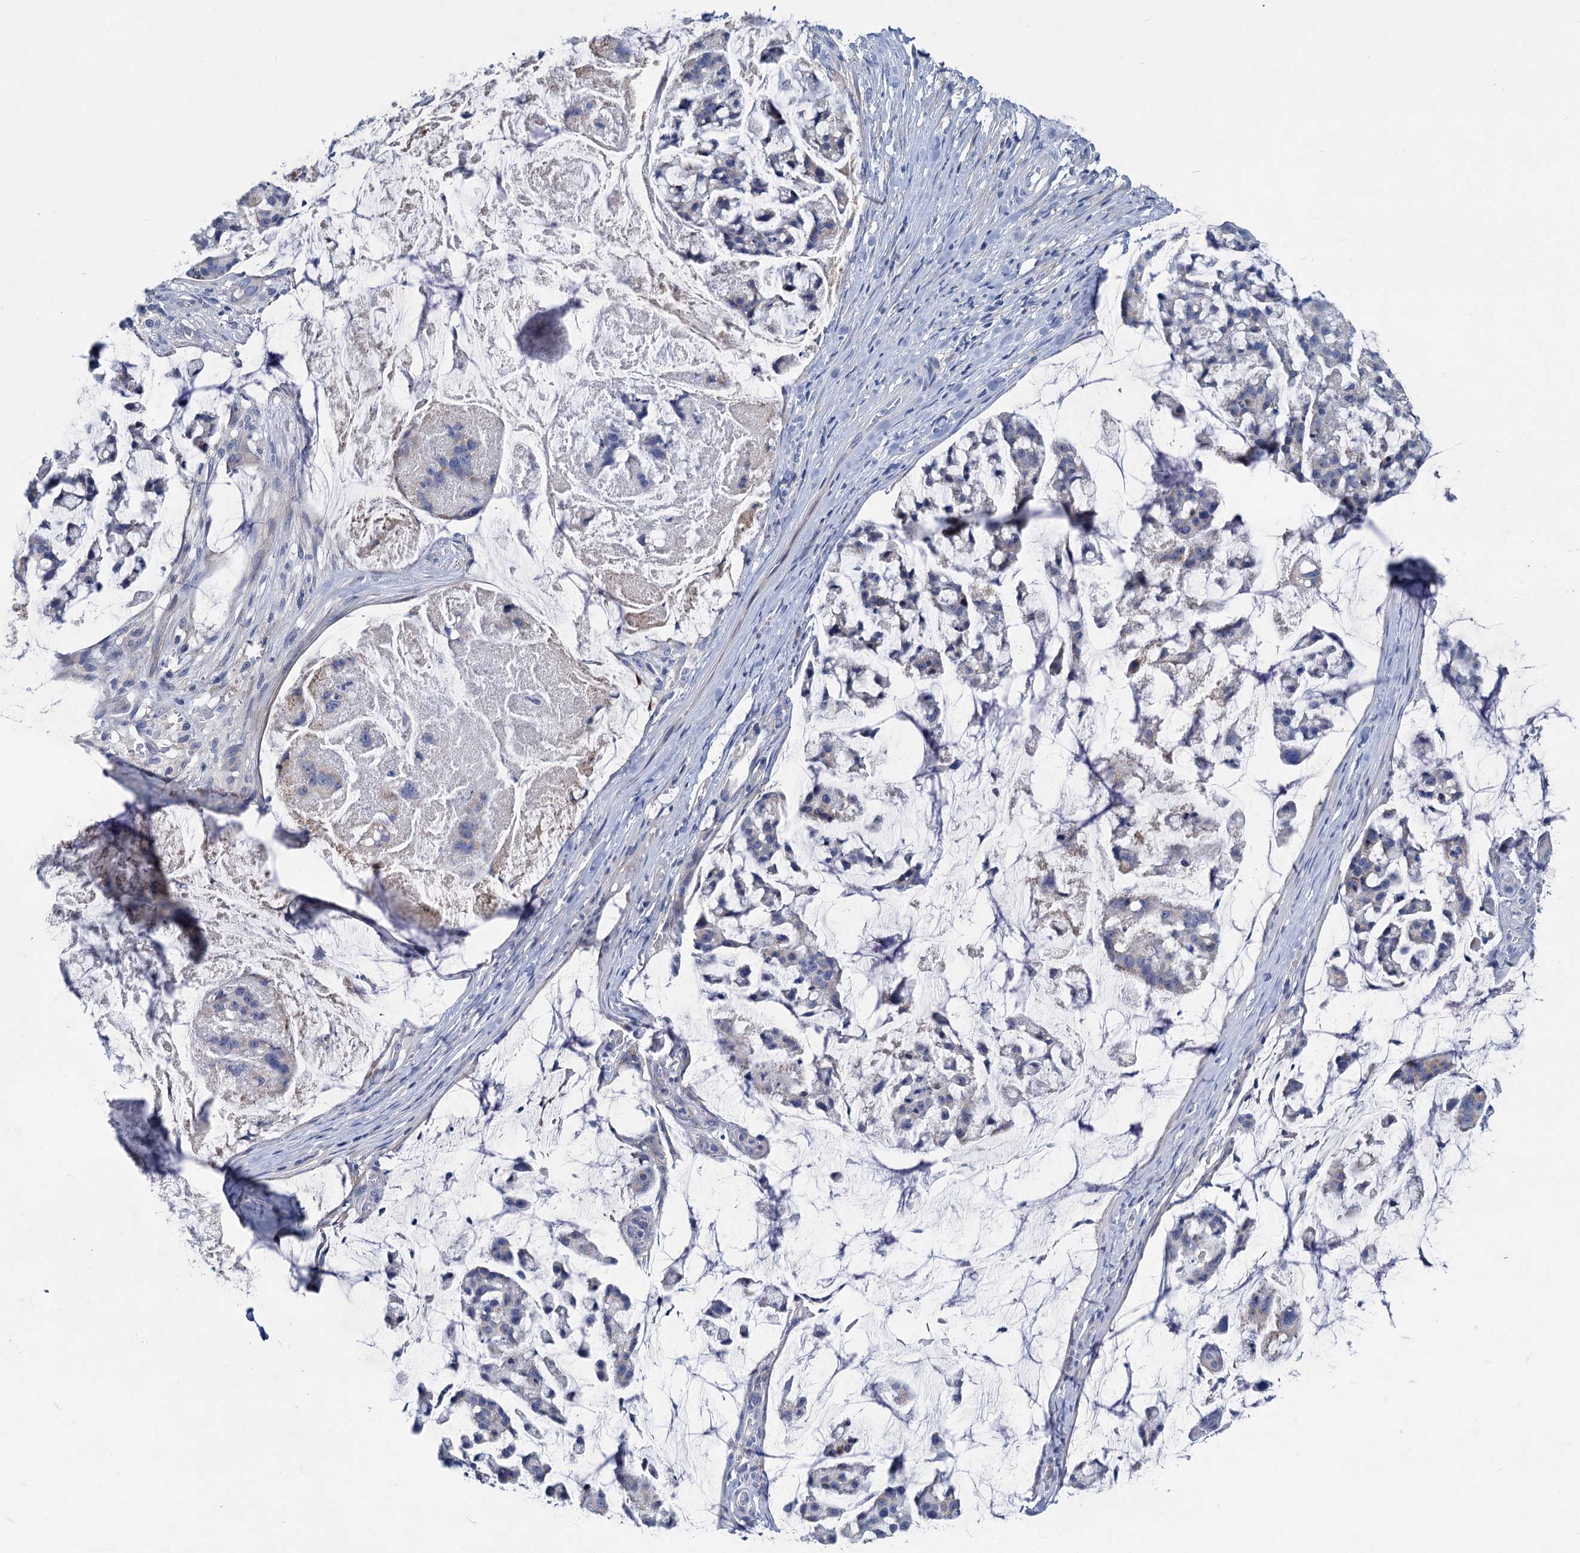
{"staining": {"intensity": "negative", "quantity": "none", "location": "none"}, "tissue": "stomach cancer", "cell_type": "Tumor cells", "image_type": "cancer", "snomed": [{"axis": "morphology", "description": "Adenocarcinoma, NOS"}, {"axis": "topography", "description": "Stomach, lower"}], "caption": "High power microscopy micrograph of an immunohistochemistry (IHC) micrograph of stomach cancer (adenocarcinoma), revealing no significant positivity in tumor cells. Brightfield microscopy of immunohistochemistry (IHC) stained with DAB (3,3'-diaminobenzidine) (brown) and hematoxylin (blue), captured at high magnification.", "gene": "CHDH", "patient": {"sex": "male", "age": 67}}